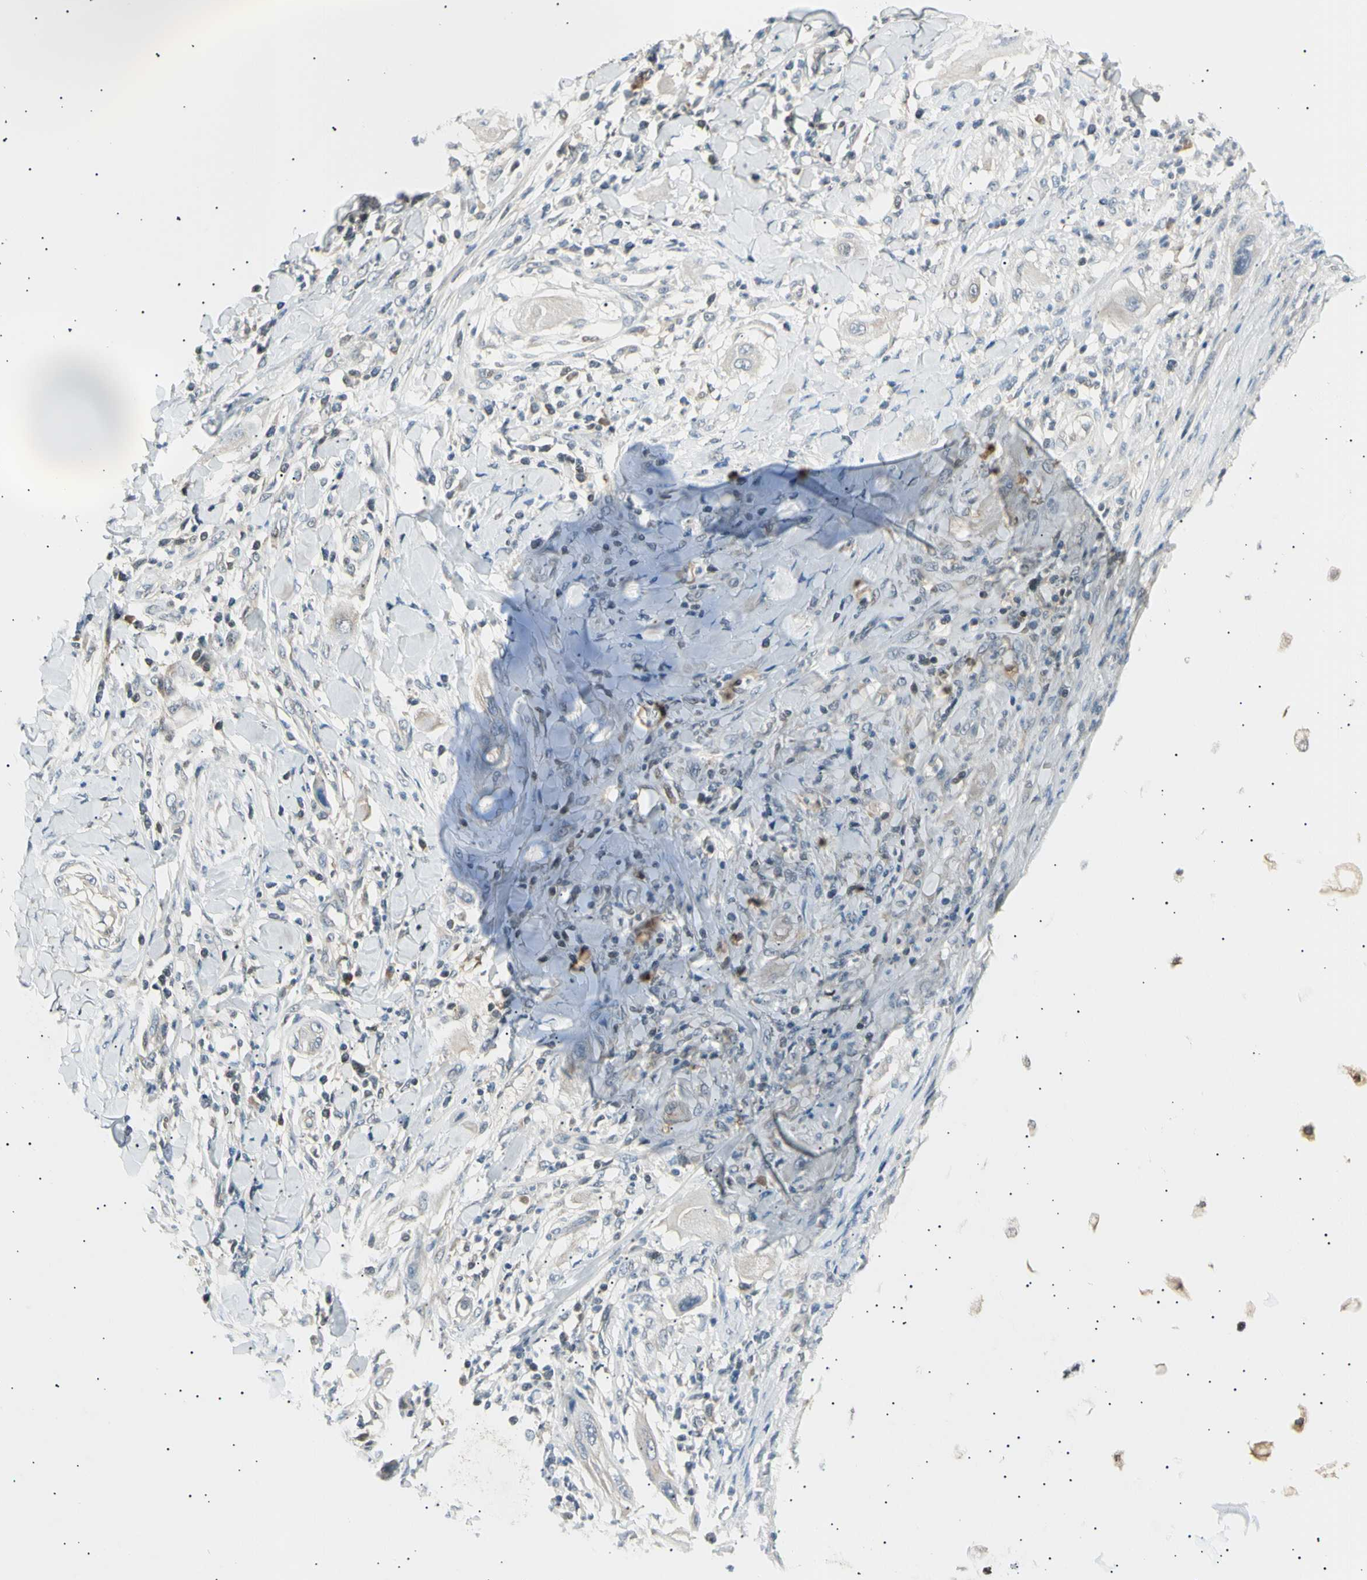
{"staining": {"intensity": "negative", "quantity": "none", "location": "none"}, "tissue": "lung cancer", "cell_type": "Tumor cells", "image_type": "cancer", "snomed": [{"axis": "morphology", "description": "Squamous cell carcinoma, NOS"}, {"axis": "topography", "description": "Lung"}], "caption": "The immunohistochemistry (IHC) micrograph has no significant expression in tumor cells of lung squamous cell carcinoma tissue. (DAB (3,3'-diaminobenzidine) immunohistochemistry visualized using brightfield microscopy, high magnification).", "gene": "LHPP", "patient": {"sex": "female", "age": 47}}